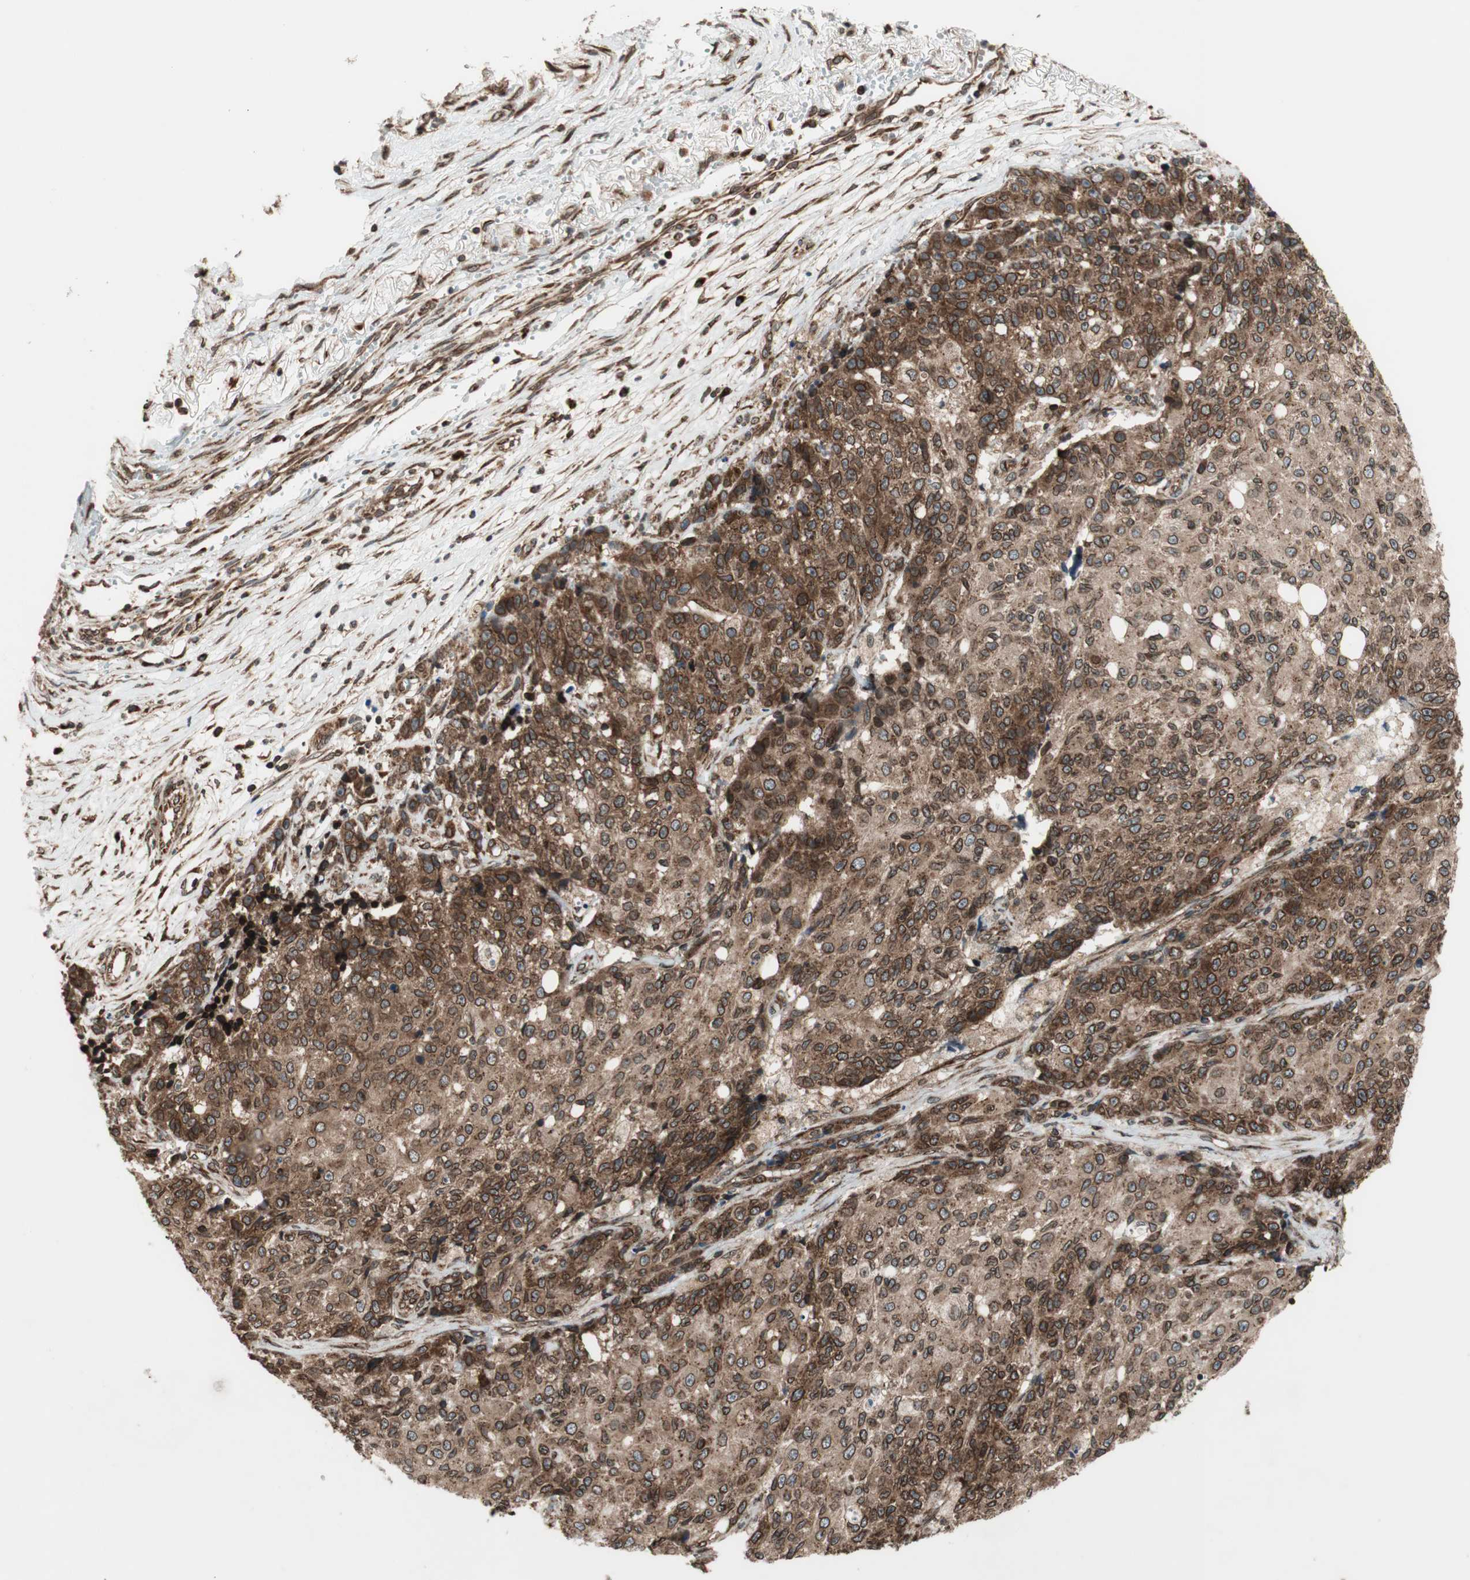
{"staining": {"intensity": "strong", "quantity": ">75%", "location": "cytoplasmic/membranous,nuclear"}, "tissue": "ovarian cancer", "cell_type": "Tumor cells", "image_type": "cancer", "snomed": [{"axis": "morphology", "description": "Carcinoma, endometroid"}, {"axis": "topography", "description": "Ovary"}], "caption": "A brown stain shows strong cytoplasmic/membranous and nuclear positivity of a protein in ovarian cancer (endometroid carcinoma) tumor cells.", "gene": "NUP62", "patient": {"sex": "female", "age": 42}}